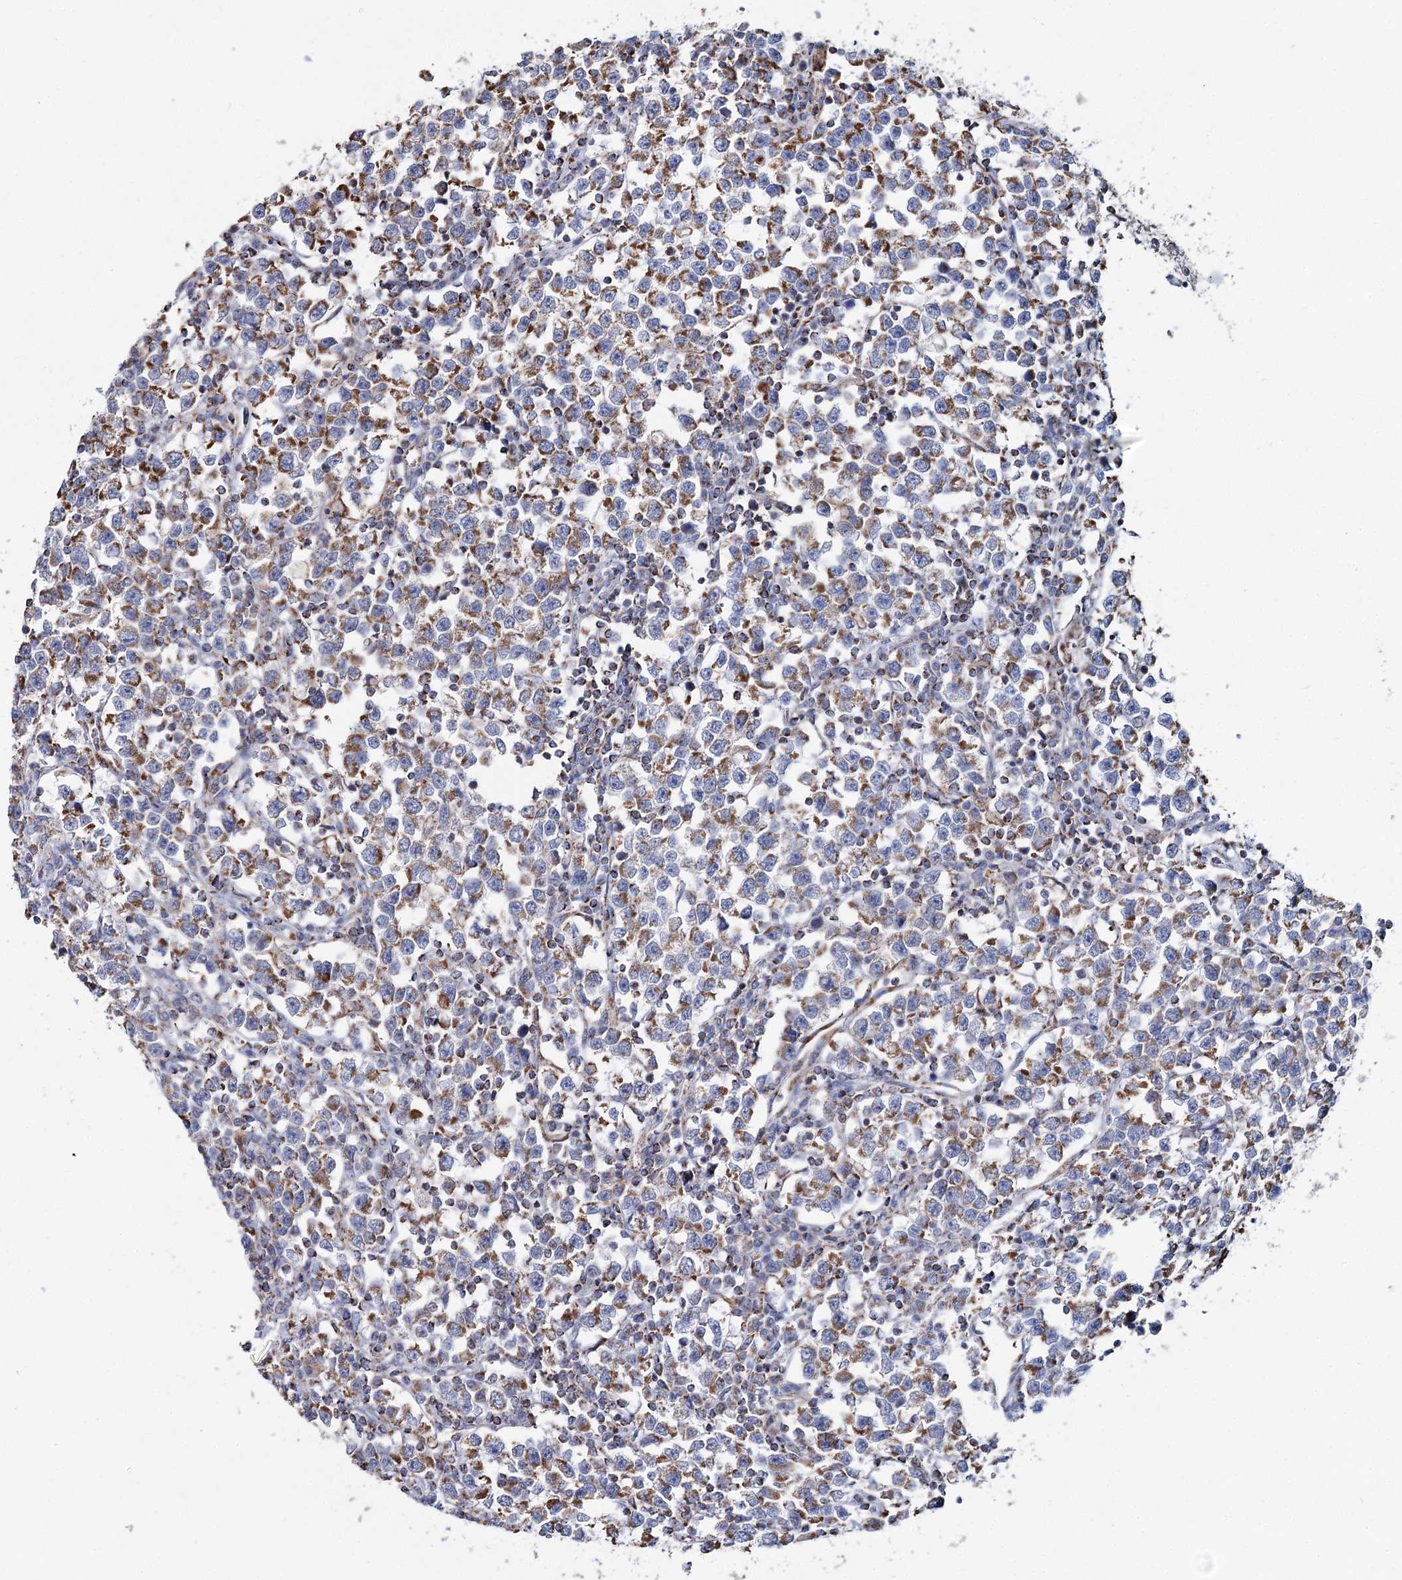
{"staining": {"intensity": "moderate", "quantity": "25%-75%", "location": "cytoplasmic/membranous"}, "tissue": "testis cancer", "cell_type": "Tumor cells", "image_type": "cancer", "snomed": [{"axis": "morphology", "description": "Normal tissue, NOS"}, {"axis": "morphology", "description": "Seminoma, NOS"}, {"axis": "topography", "description": "Testis"}], "caption": "Moderate cytoplasmic/membranous protein expression is seen in about 25%-75% of tumor cells in testis cancer (seminoma).", "gene": "MRPL44", "patient": {"sex": "male", "age": 43}}